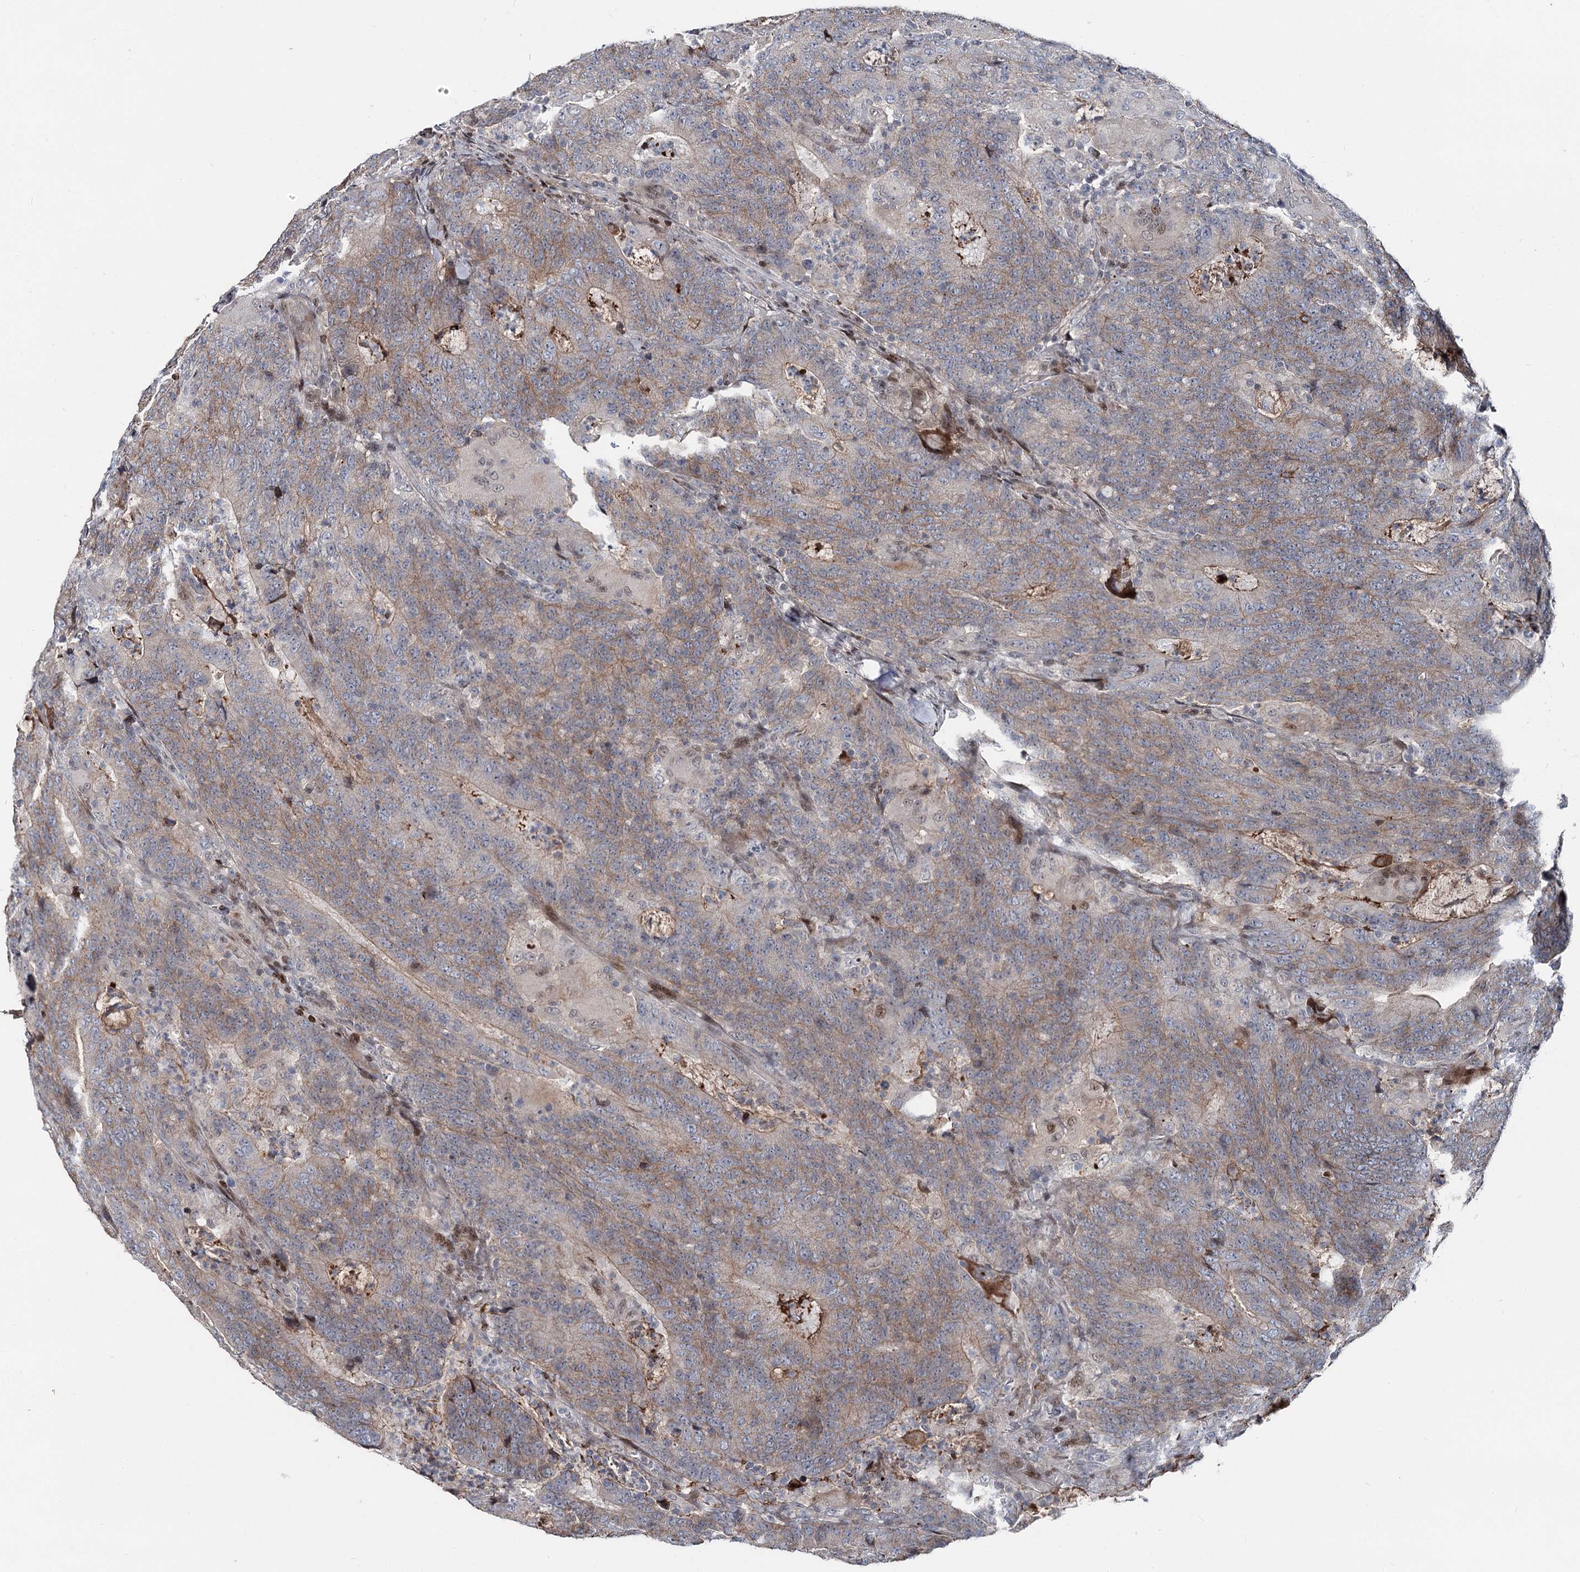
{"staining": {"intensity": "moderate", "quantity": "25%-75%", "location": "cytoplasmic/membranous"}, "tissue": "colorectal cancer", "cell_type": "Tumor cells", "image_type": "cancer", "snomed": [{"axis": "morphology", "description": "Normal tissue, NOS"}, {"axis": "morphology", "description": "Adenocarcinoma, NOS"}, {"axis": "topography", "description": "Colon"}], "caption": "An image showing moderate cytoplasmic/membranous expression in about 25%-75% of tumor cells in adenocarcinoma (colorectal), as visualized by brown immunohistochemical staining.", "gene": "ITFG2", "patient": {"sex": "female", "age": 75}}